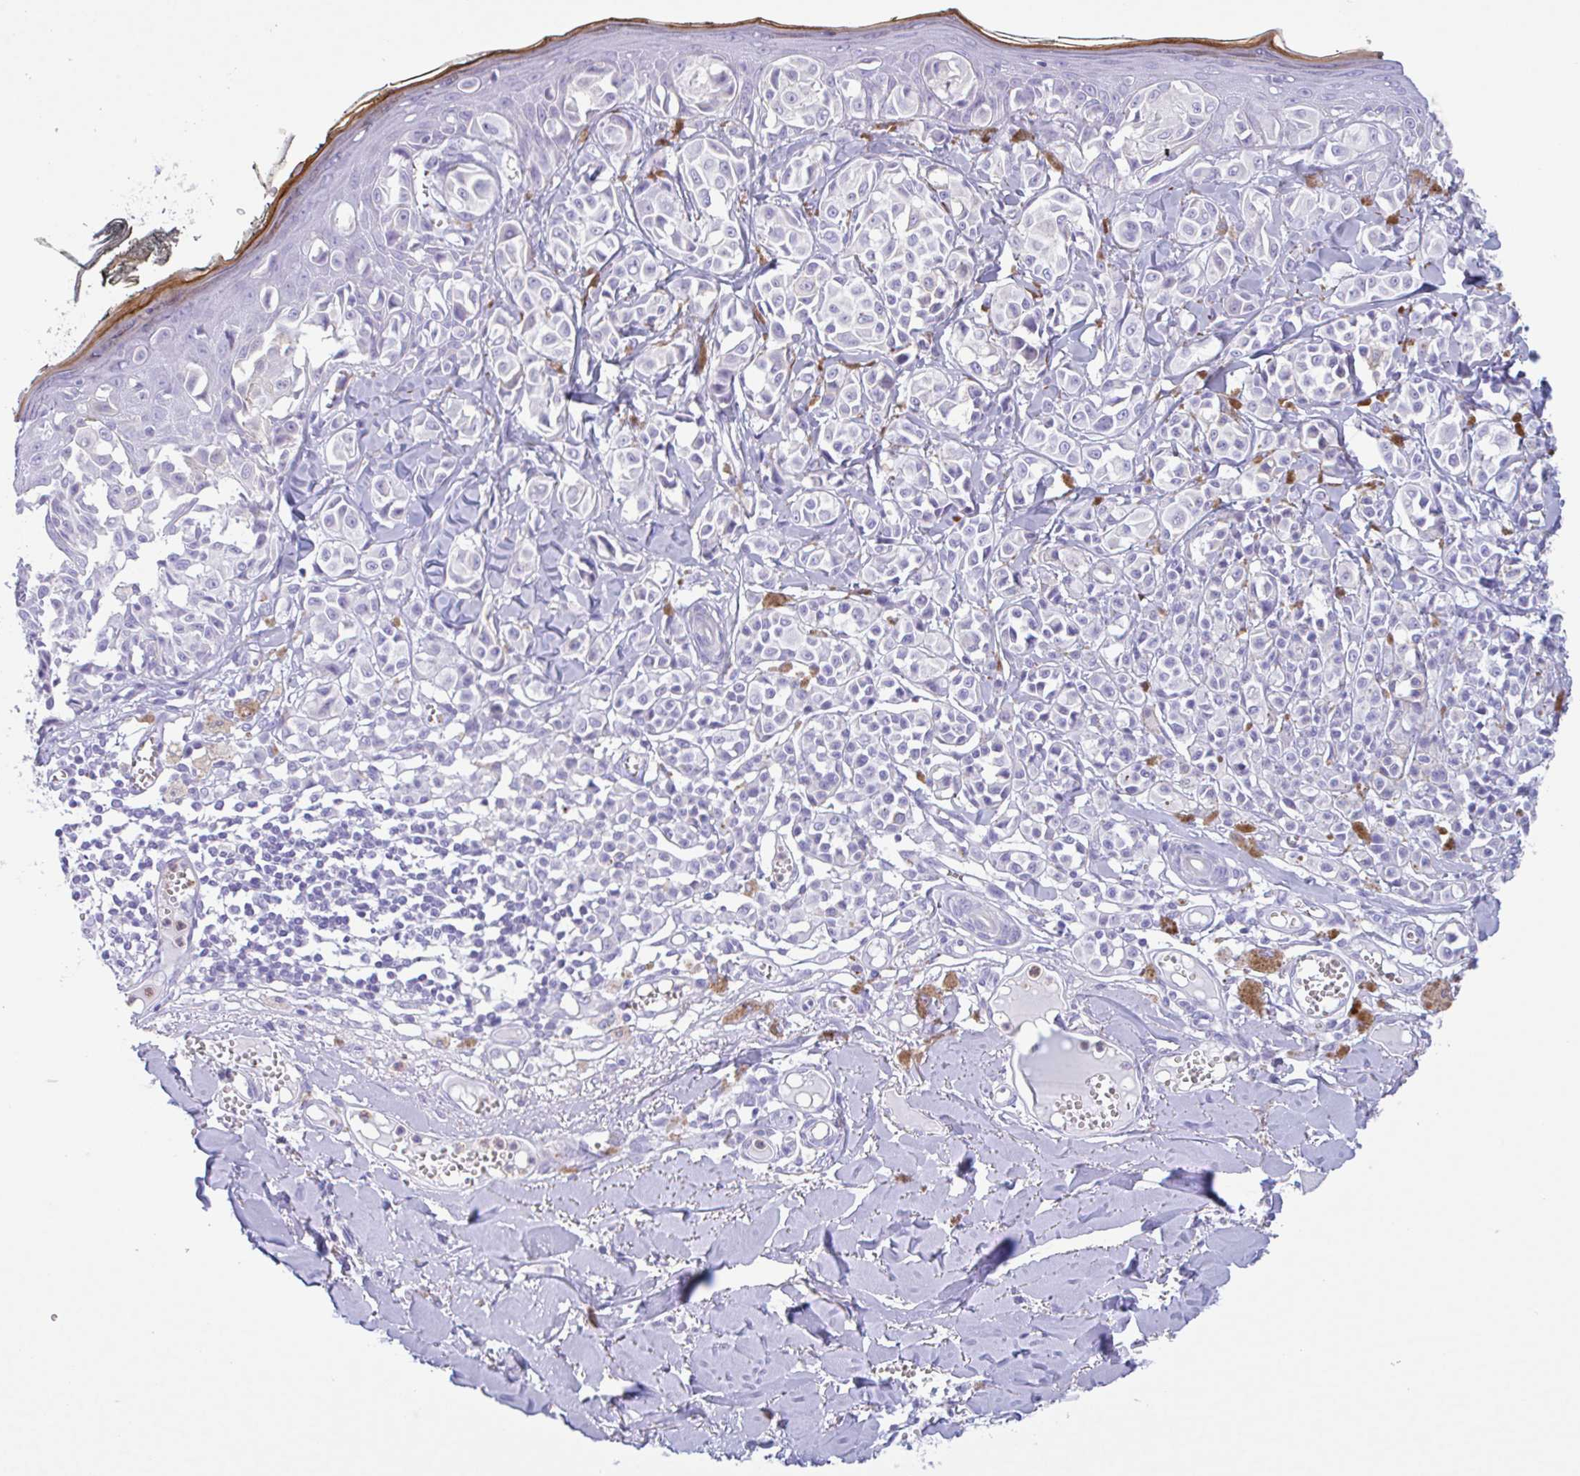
{"staining": {"intensity": "negative", "quantity": "none", "location": "none"}, "tissue": "melanoma", "cell_type": "Tumor cells", "image_type": "cancer", "snomed": [{"axis": "morphology", "description": "Malignant melanoma, NOS"}, {"axis": "topography", "description": "Skin"}], "caption": "This is an immunohistochemistry histopathology image of malignant melanoma. There is no staining in tumor cells.", "gene": "DTWD2", "patient": {"sex": "female", "age": 43}}